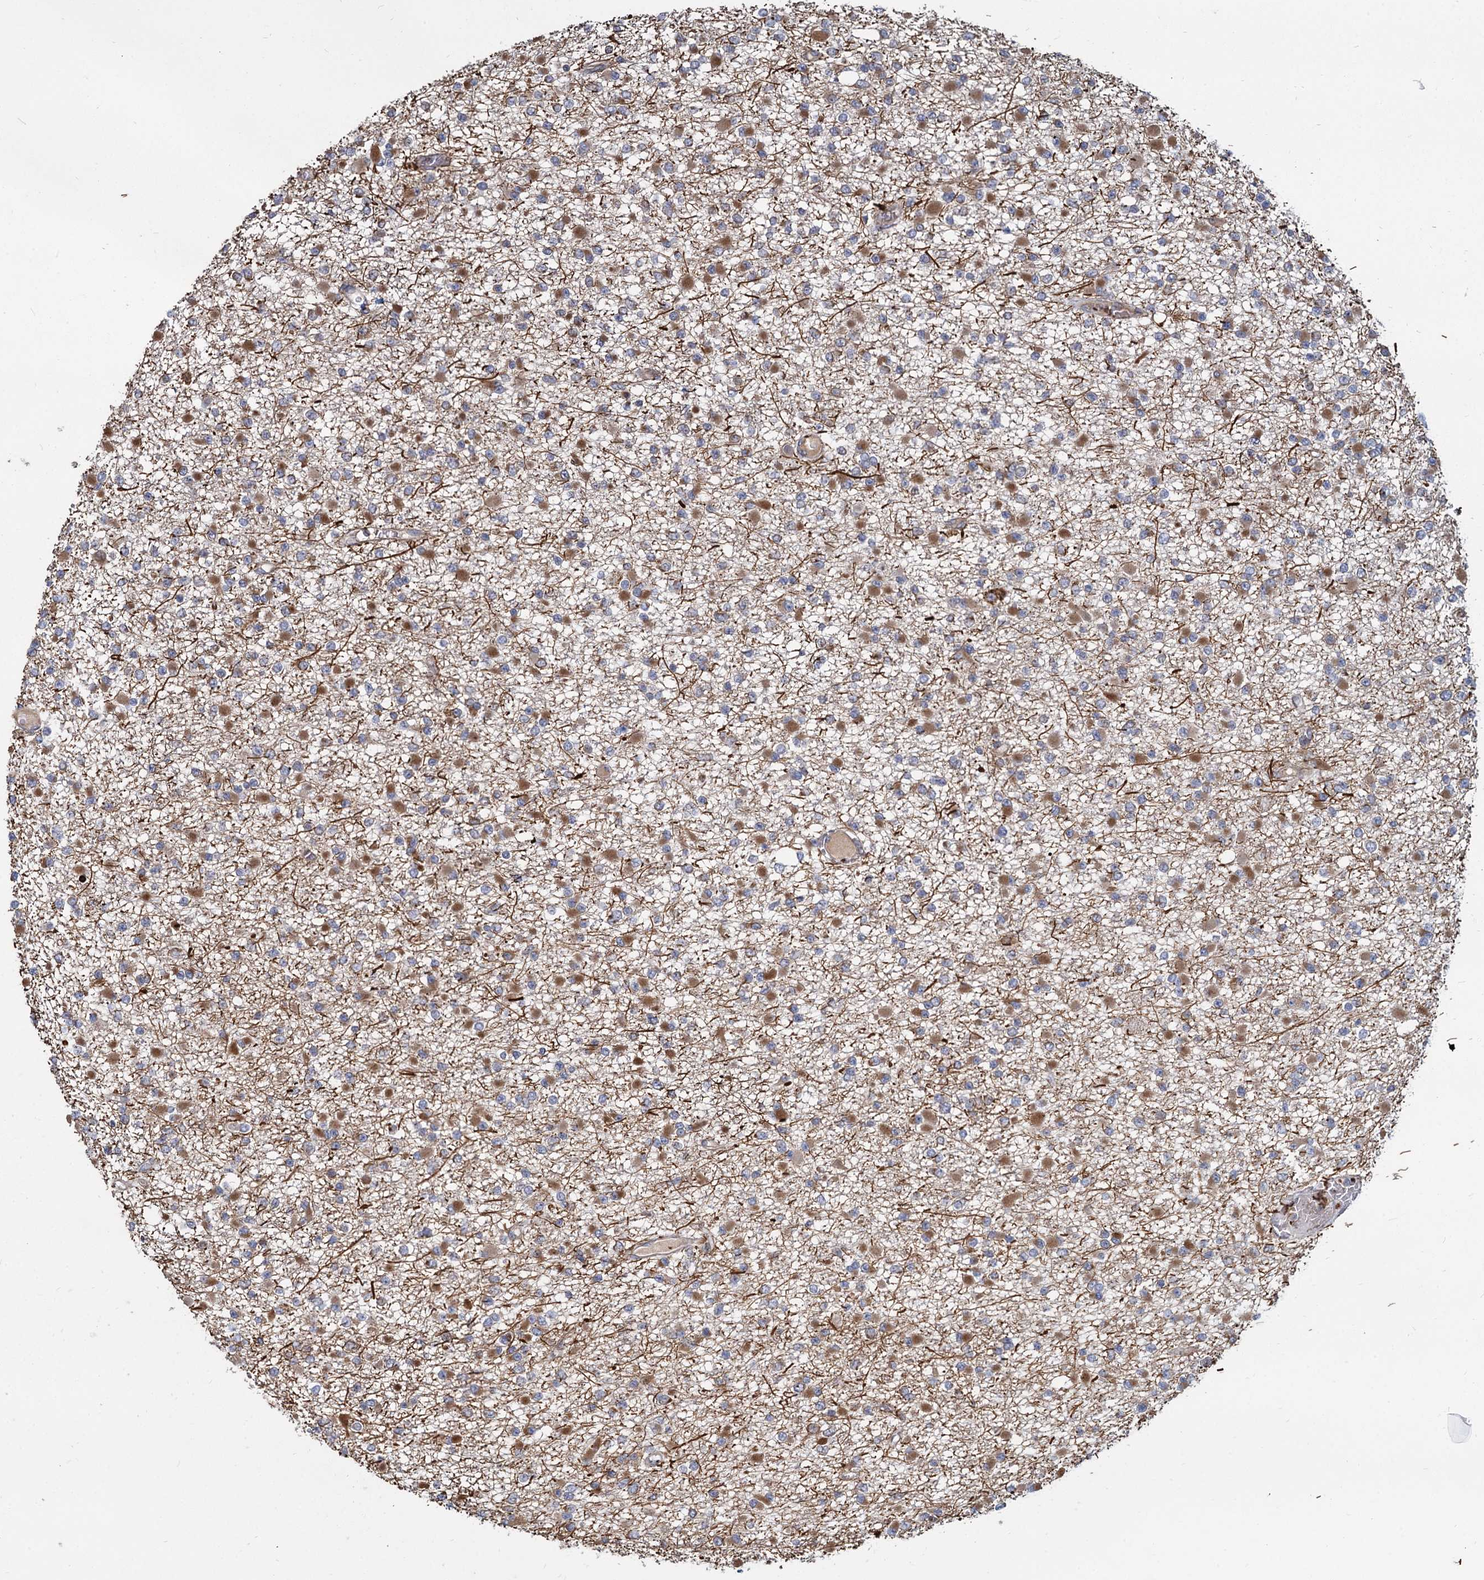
{"staining": {"intensity": "moderate", "quantity": "<25%", "location": "cytoplasmic/membranous"}, "tissue": "glioma", "cell_type": "Tumor cells", "image_type": "cancer", "snomed": [{"axis": "morphology", "description": "Glioma, malignant, Low grade"}, {"axis": "topography", "description": "Brain"}], "caption": "Tumor cells exhibit moderate cytoplasmic/membranous expression in approximately <25% of cells in malignant glioma (low-grade).", "gene": "LRRC51", "patient": {"sex": "female", "age": 22}}